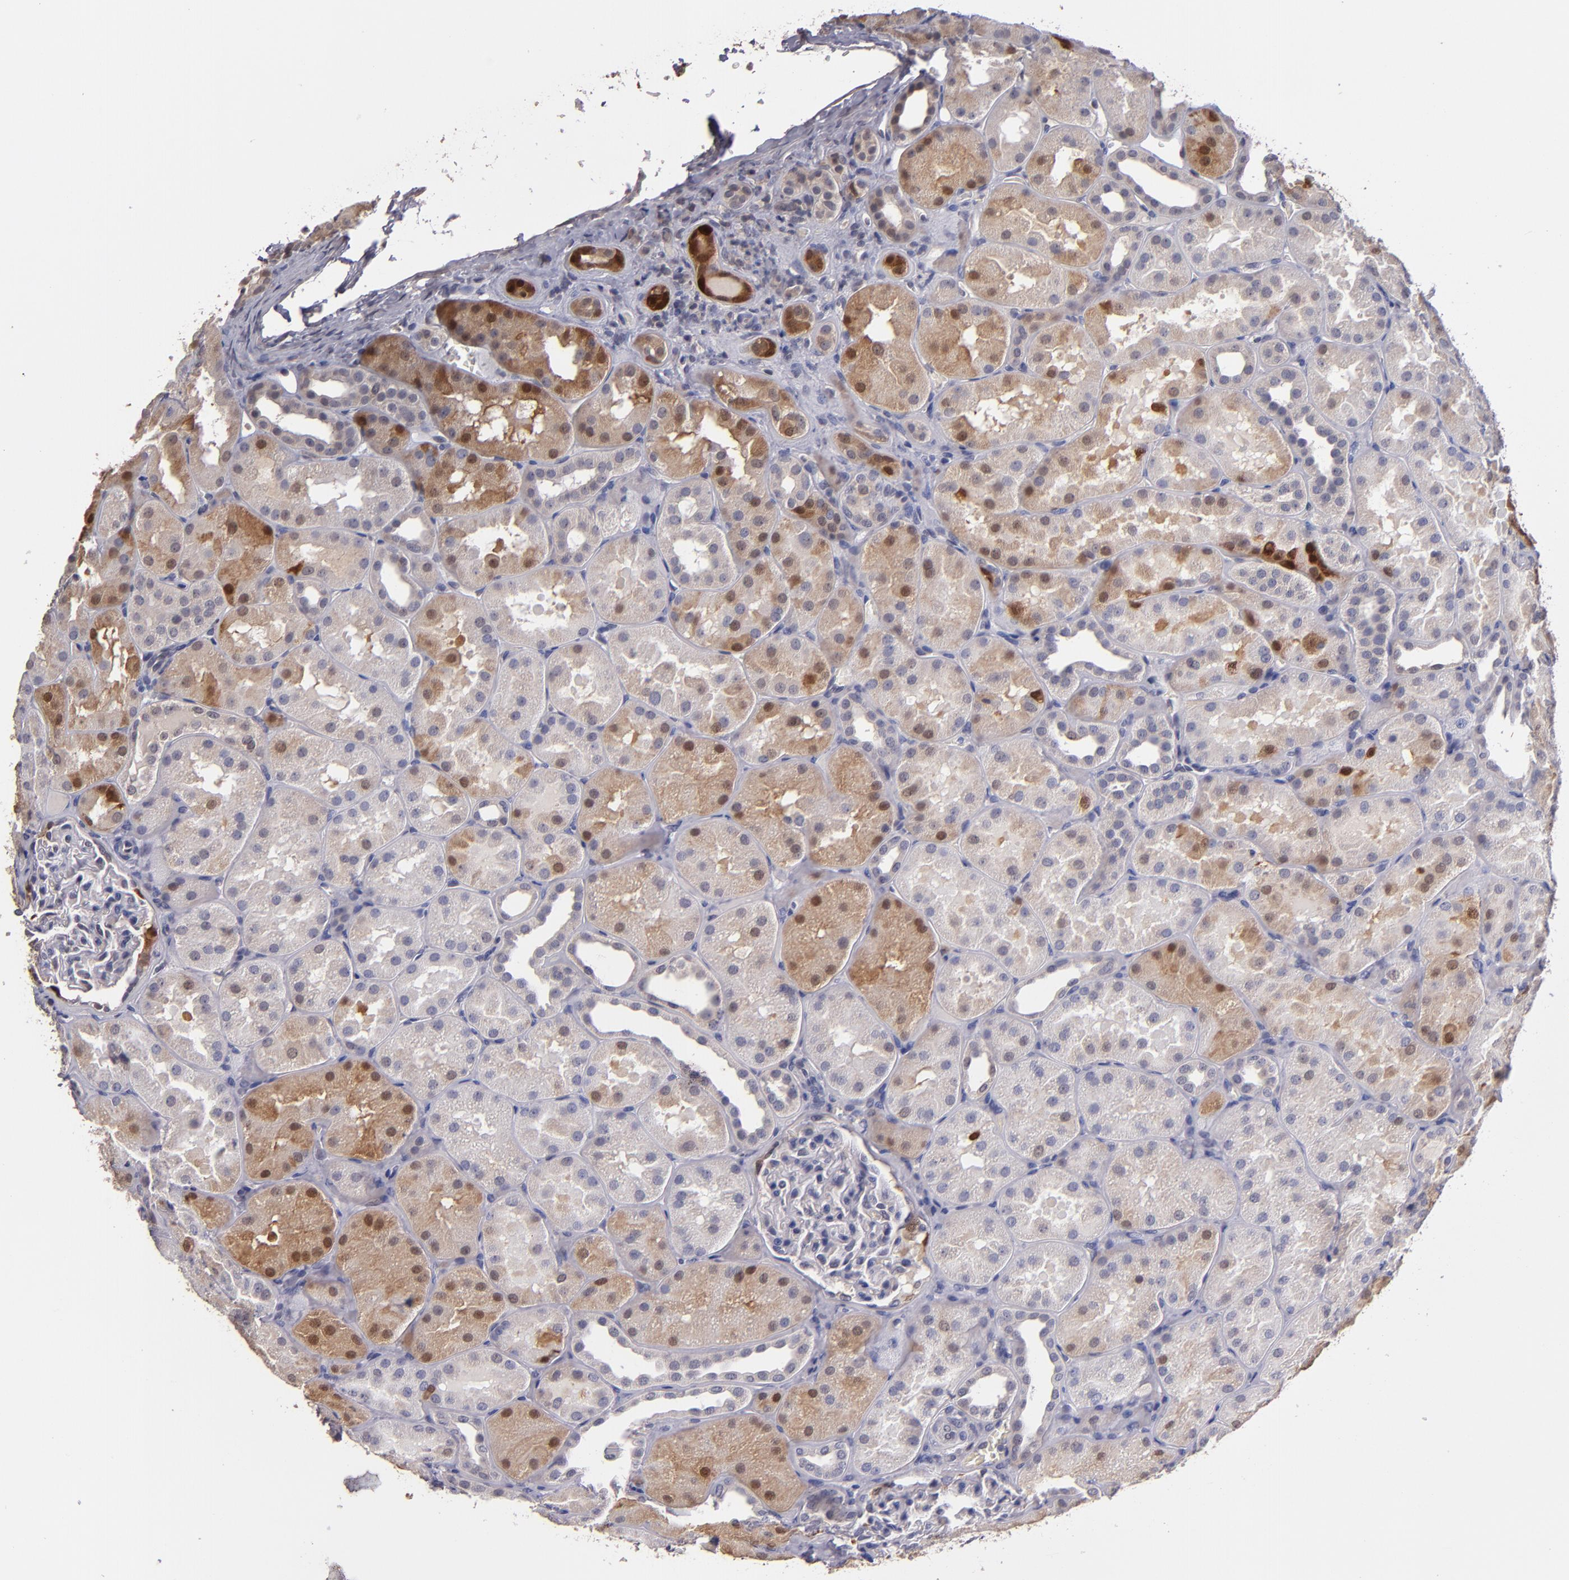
{"staining": {"intensity": "moderate", "quantity": "<25%", "location": "cytoplasmic/membranous,nuclear"}, "tissue": "kidney", "cell_type": "Cells in glomeruli", "image_type": "normal", "snomed": [{"axis": "morphology", "description": "Normal tissue, NOS"}, {"axis": "topography", "description": "Kidney"}], "caption": "Immunohistochemistry (IHC) image of benign kidney: human kidney stained using immunohistochemistry displays low levels of moderate protein expression localized specifically in the cytoplasmic/membranous,nuclear of cells in glomeruli, appearing as a cytoplasmic/membranous,nuclear brown color.", "gene": "S100A1", "patient": {"sex": "male", "age": 28}}